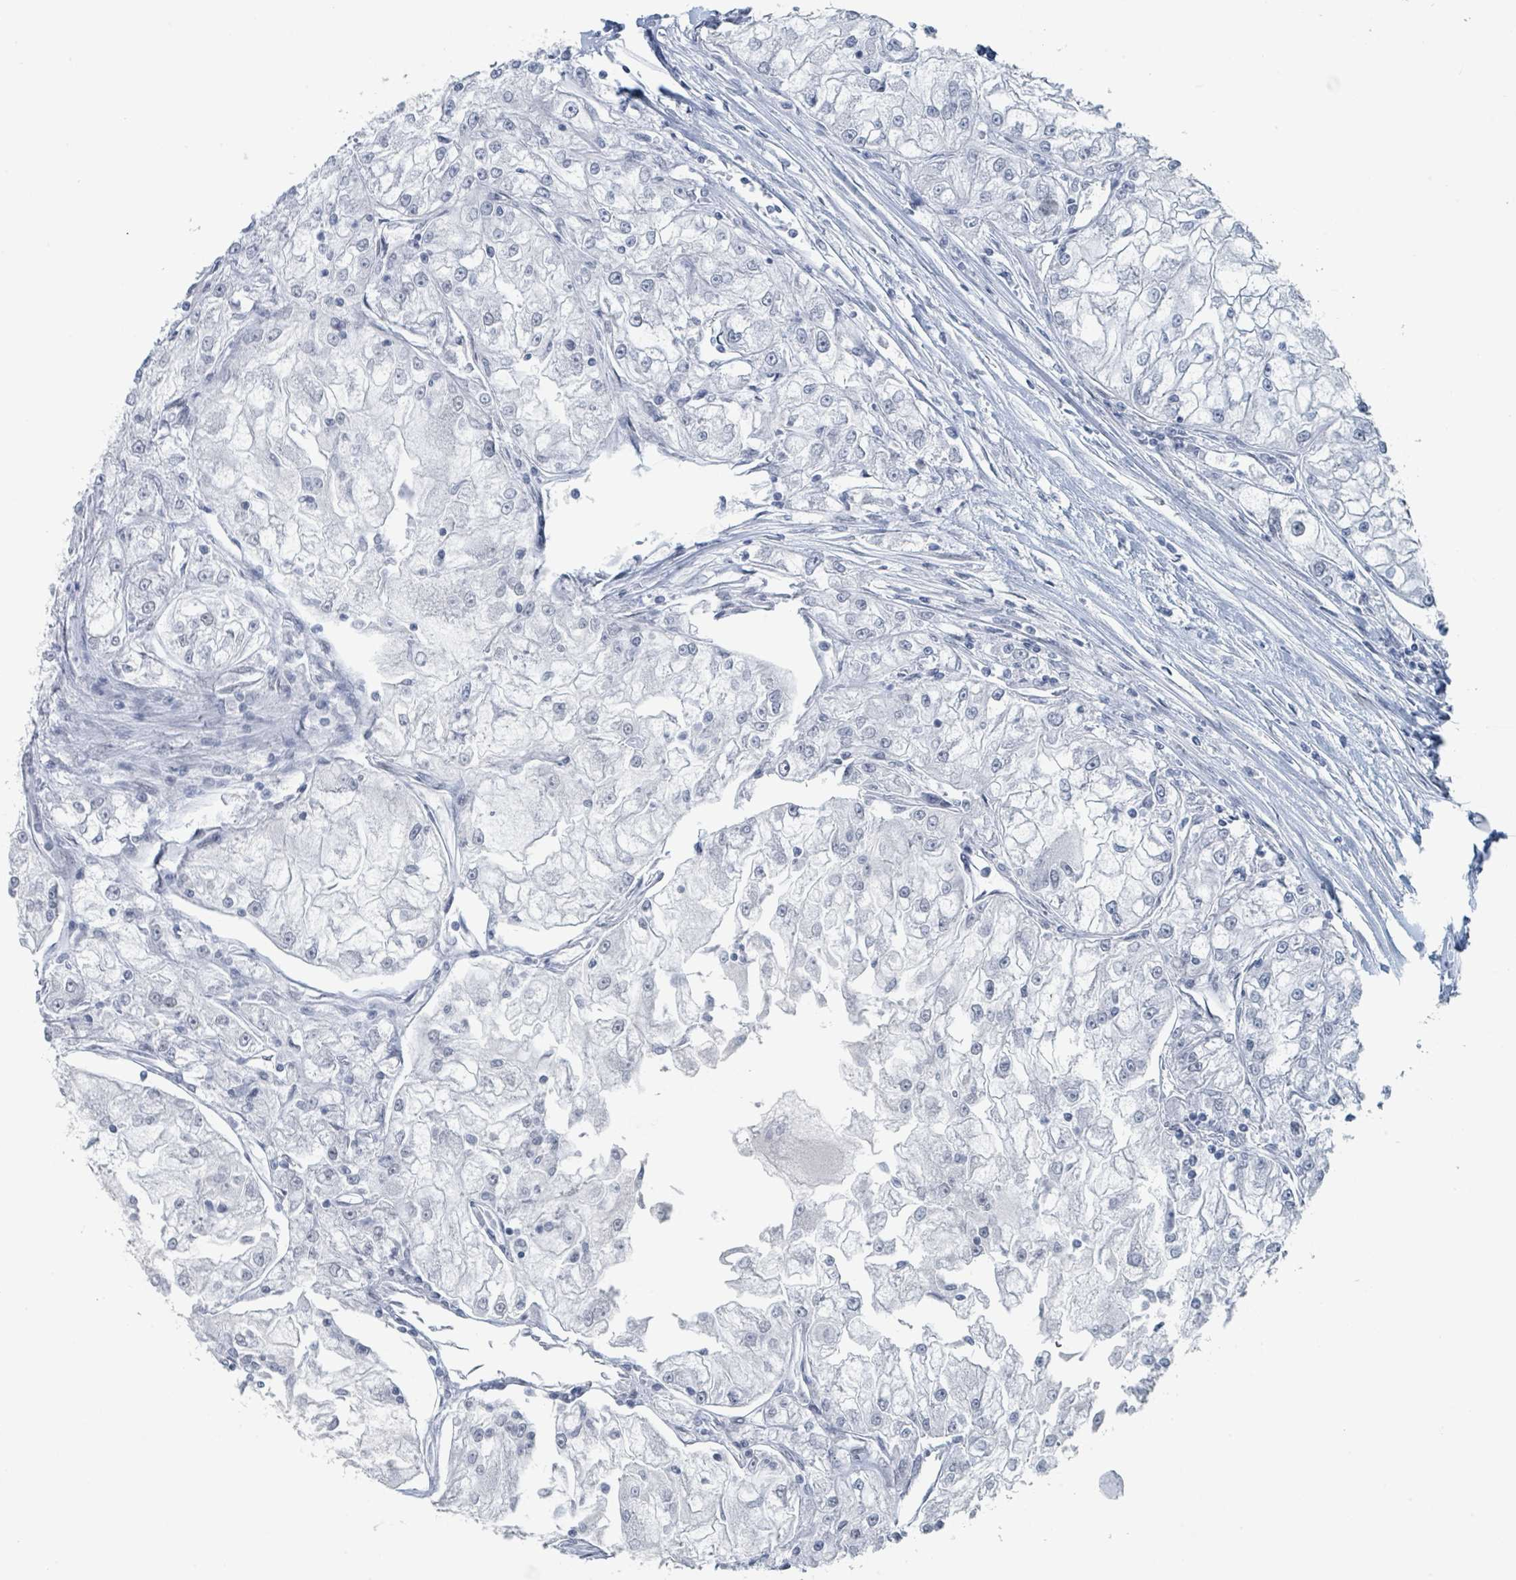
{"staining": {"intensity": "negative", "quantity": "none", "location": "none"}, "tissue": "renal cancer", "cell_type": "Tumor cells", "image_type": "cancer", "snomed": [{"axis": "morphology", "description": "Adenocarcinoma, NOS"}, {"axis": "topography", "description": "Kidney"}], "caption": "An immunohistochemistry (IHC) histopathology image of adenocarcinoma (renal) is shown. There is no staining in tumor cells of adenocarcinoma (renal). (DAB immunohistochemistry (IHC), high magnification).", "gene": "EHMT2", "patient": {"sex": "female", "age": 72}}